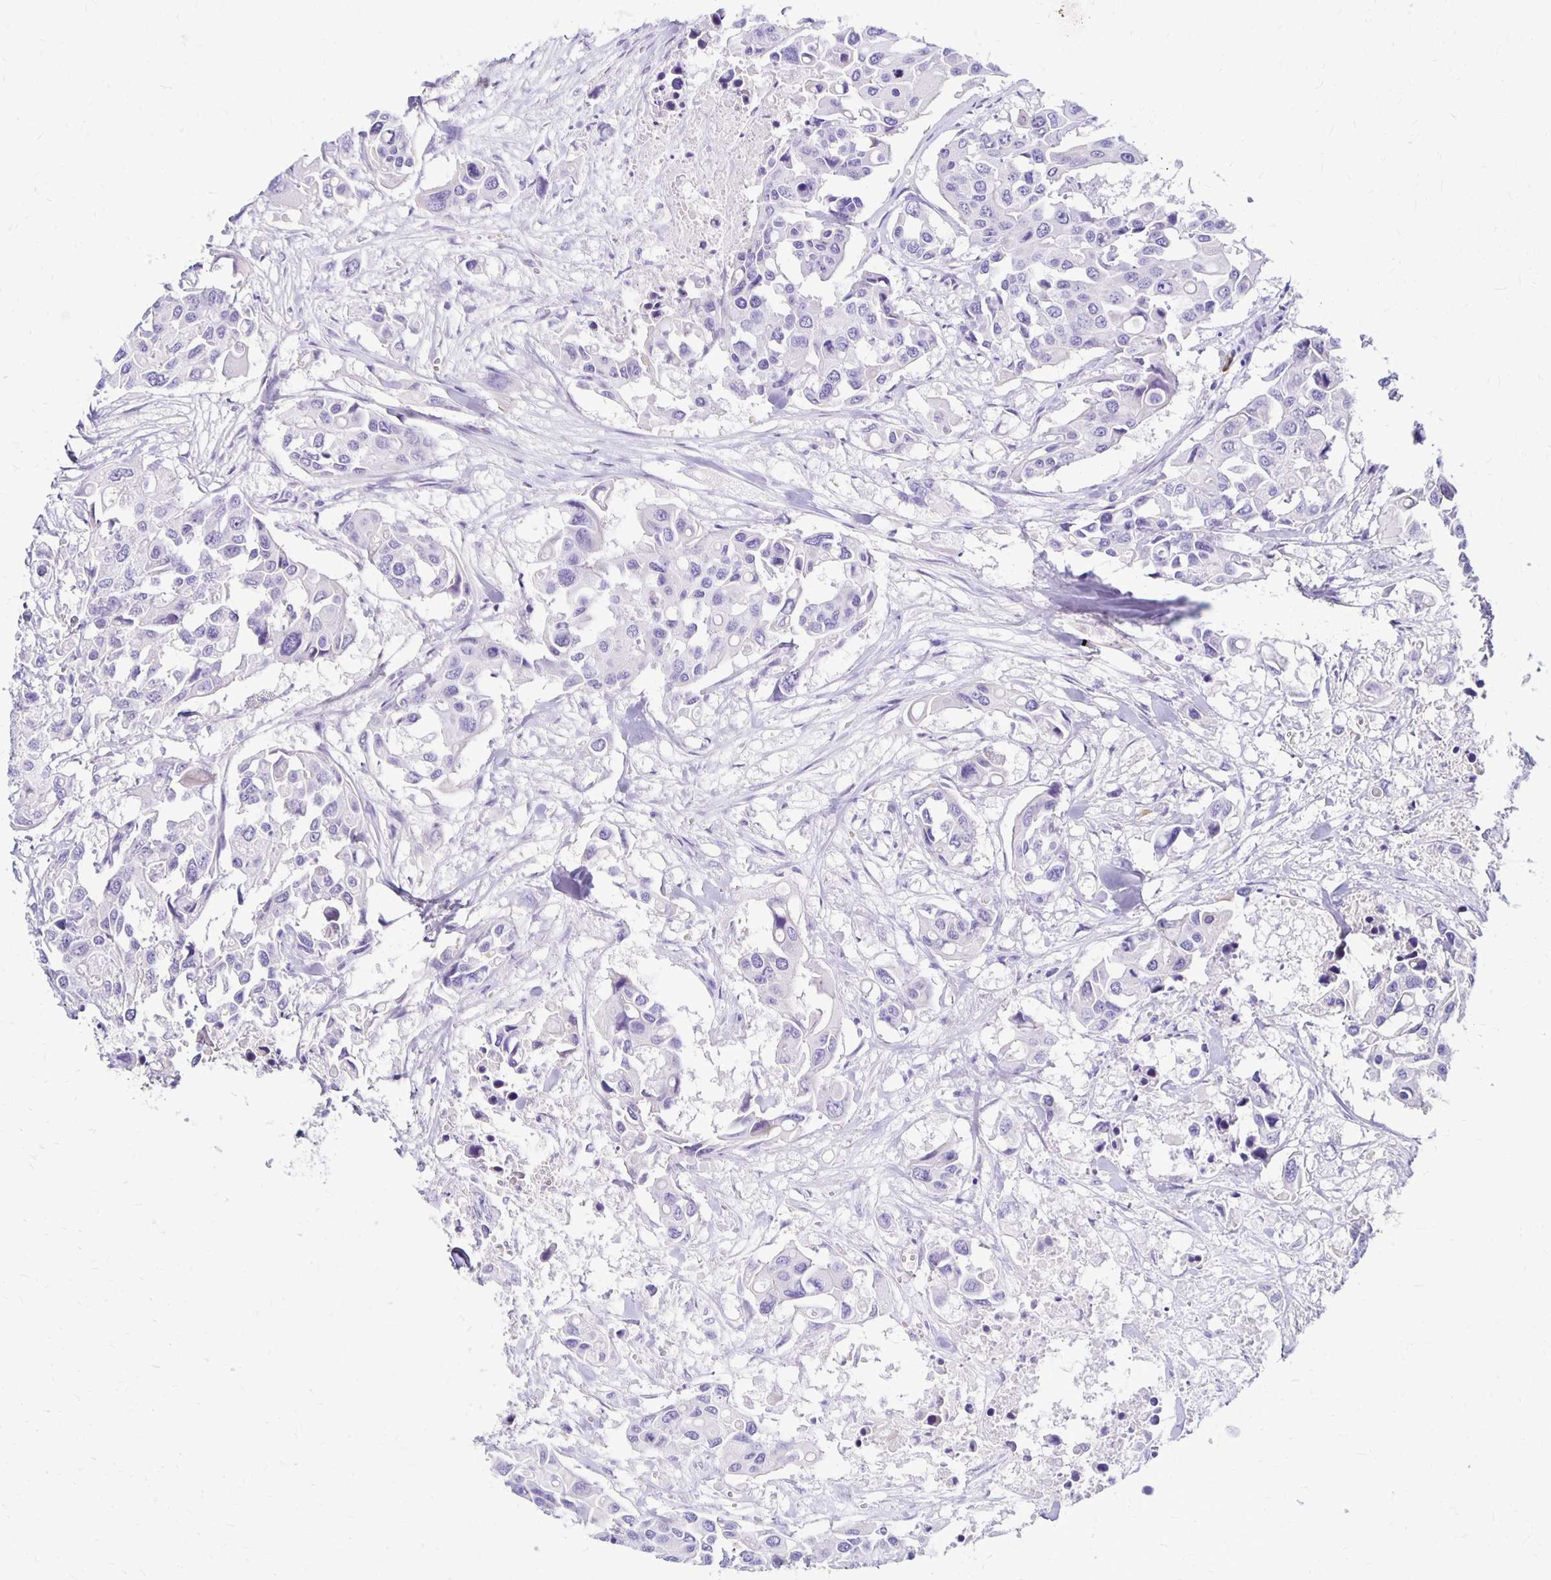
{"staining": {"intensity": "negative", "quantity": "none", "location": "none"}, "tissue": "colorectal cancer", "cell_type": "Tumor cells", "image_type": "cancer", "snomed": [{"axis": "morphology", "description": "Adenocarcinoma, NOS"}, {"axis": "topography", "description": "Colon"}], "caption": "Adenocarcinoma (colorectal) was stained to show a protein in brown. There is no significant staining in tumor cells.", "gene": "FNTB", "patient": {"sex": "male", "age": 77}}